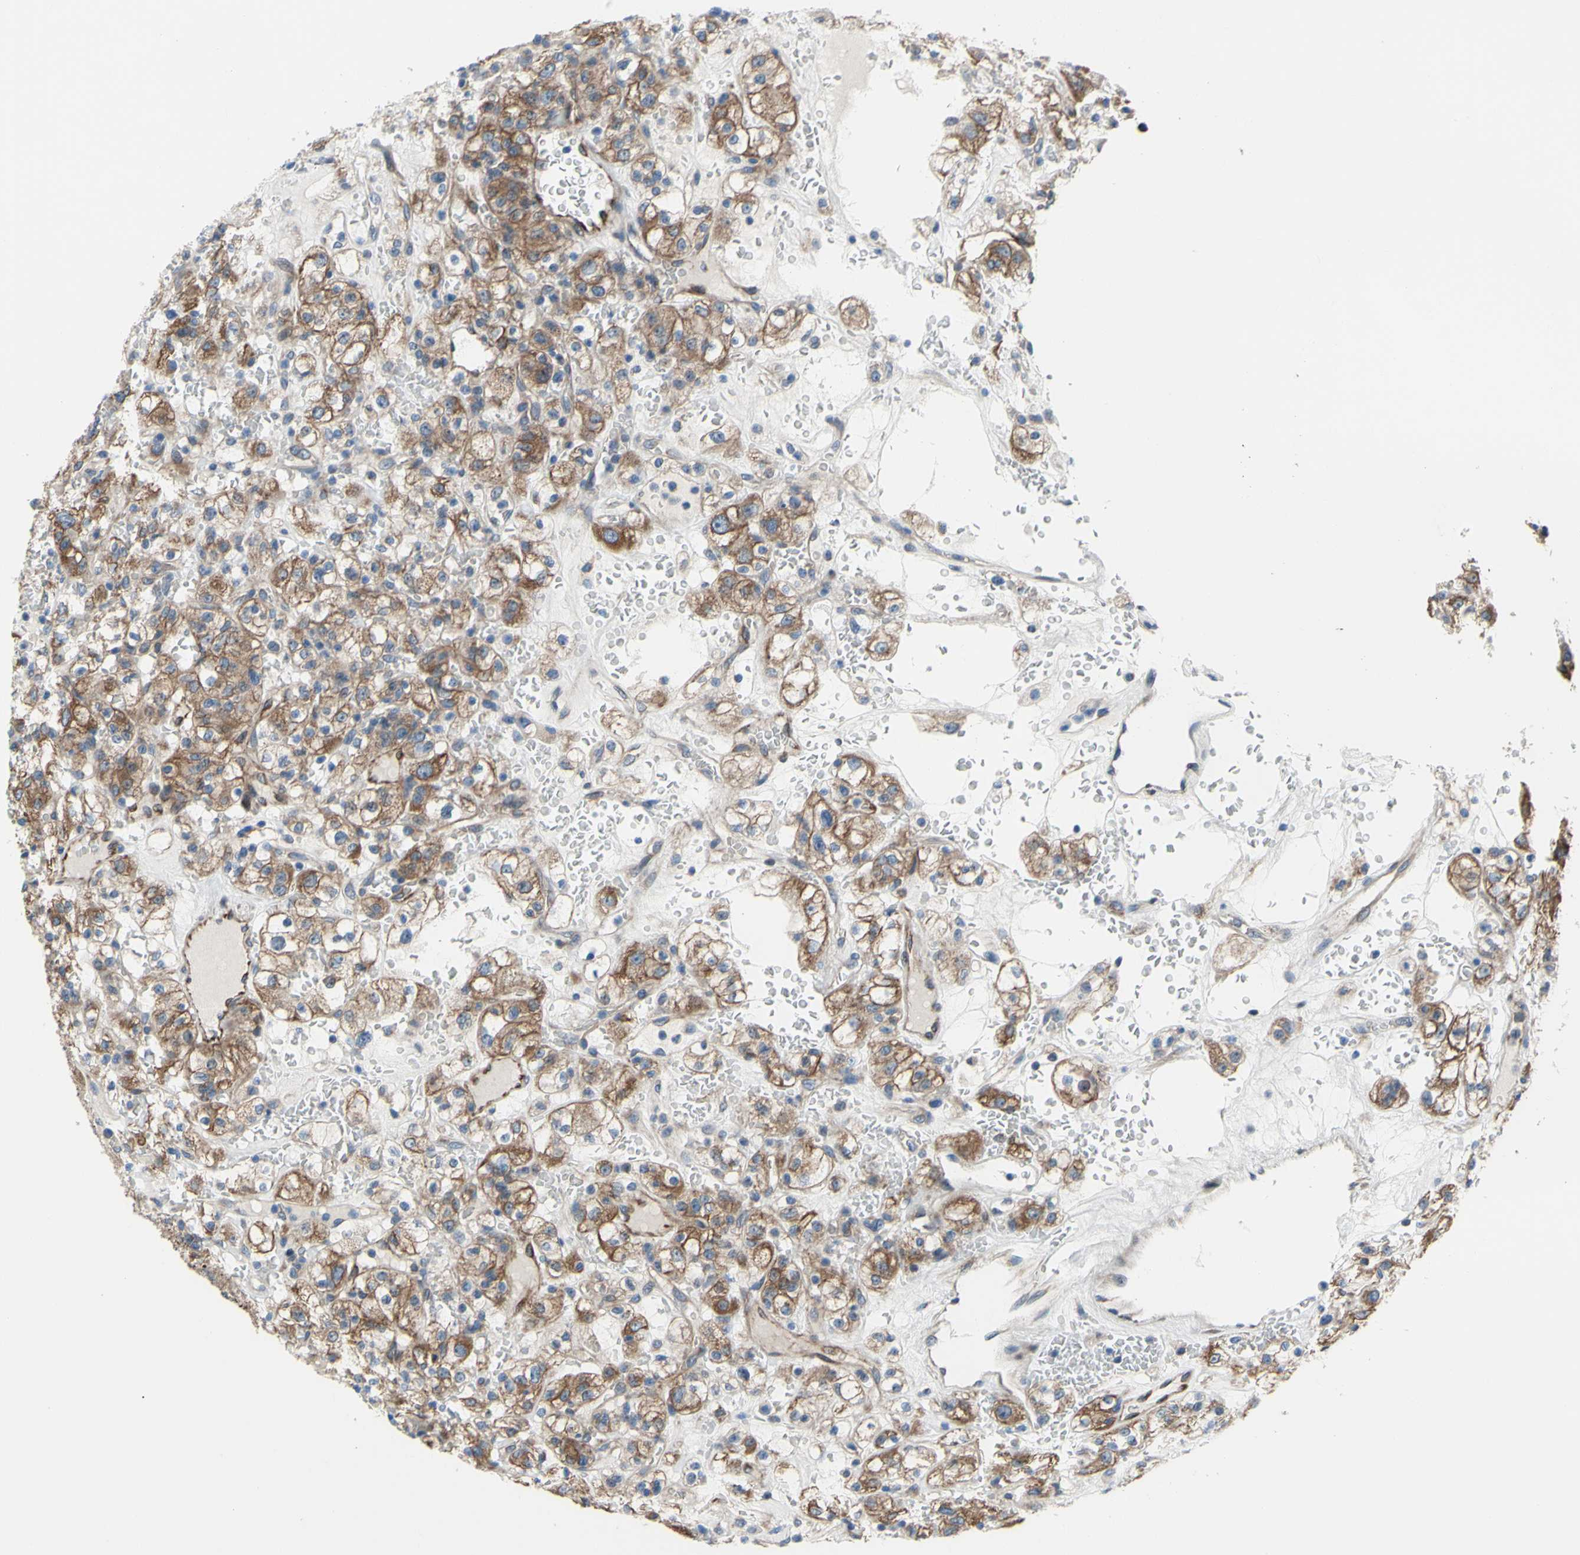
{"staining": {"intensity": "moderate", "quantity": ">75%", "location": "cytoplasmic/membranous"}, "tissue": "renal cancer", "cell_type": "Tumor cells", "image_type": "cancer", "snomed": [{"axis": "morphology", "description": "Normal tissue, NOS"}, {"axis": "morphology", "description": "Adenocarcinoma, NOS"}, {"axis": "topography", "description": "Kidney"}], "caption": "Renal adenocarcinoma tissue shows moderate cytoplasmic/membranous staining in approximately >75% of tumor cells, visualized by immunohistochemistry.", "gene": "GRAMD2B", "patient": {"sex": "female", "age": 72}}